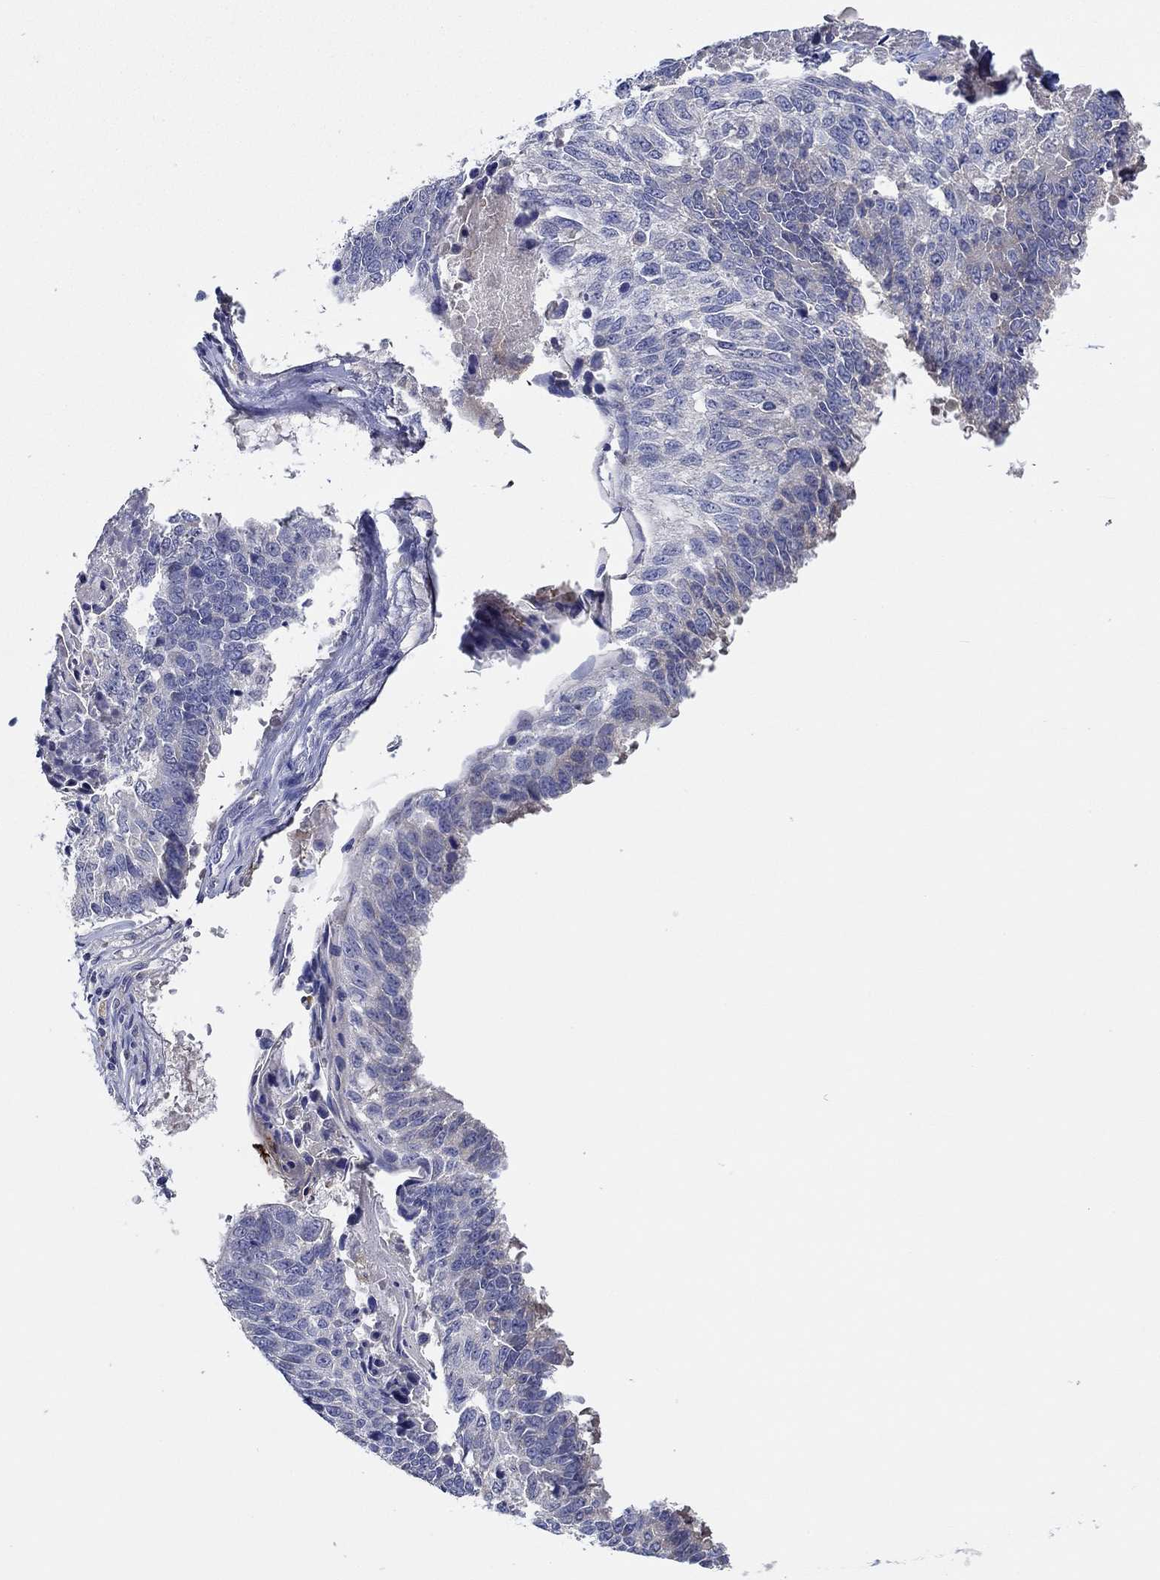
{"staining": {"intensity": "negative", "quantity": "none", "location": "none"}, "tissue": "lung cancer", "cell_type": "Tumor cells", "image_type": "cancer", "snomed": [{"axis": "morphology", "description": "Squamous cell carcinoma, NOS"}, {"axis": "topography", "description": "Lung"}], "caption": "Immunohistochemical staining of human squamous cell carcinoma (lung) demonstrates no significant positivity in tumor cells. (DAB immunohistochemistry (IHC), high magnification).", "gene": "CHIT1", "patient": {"sex": "male", "age": 73}}